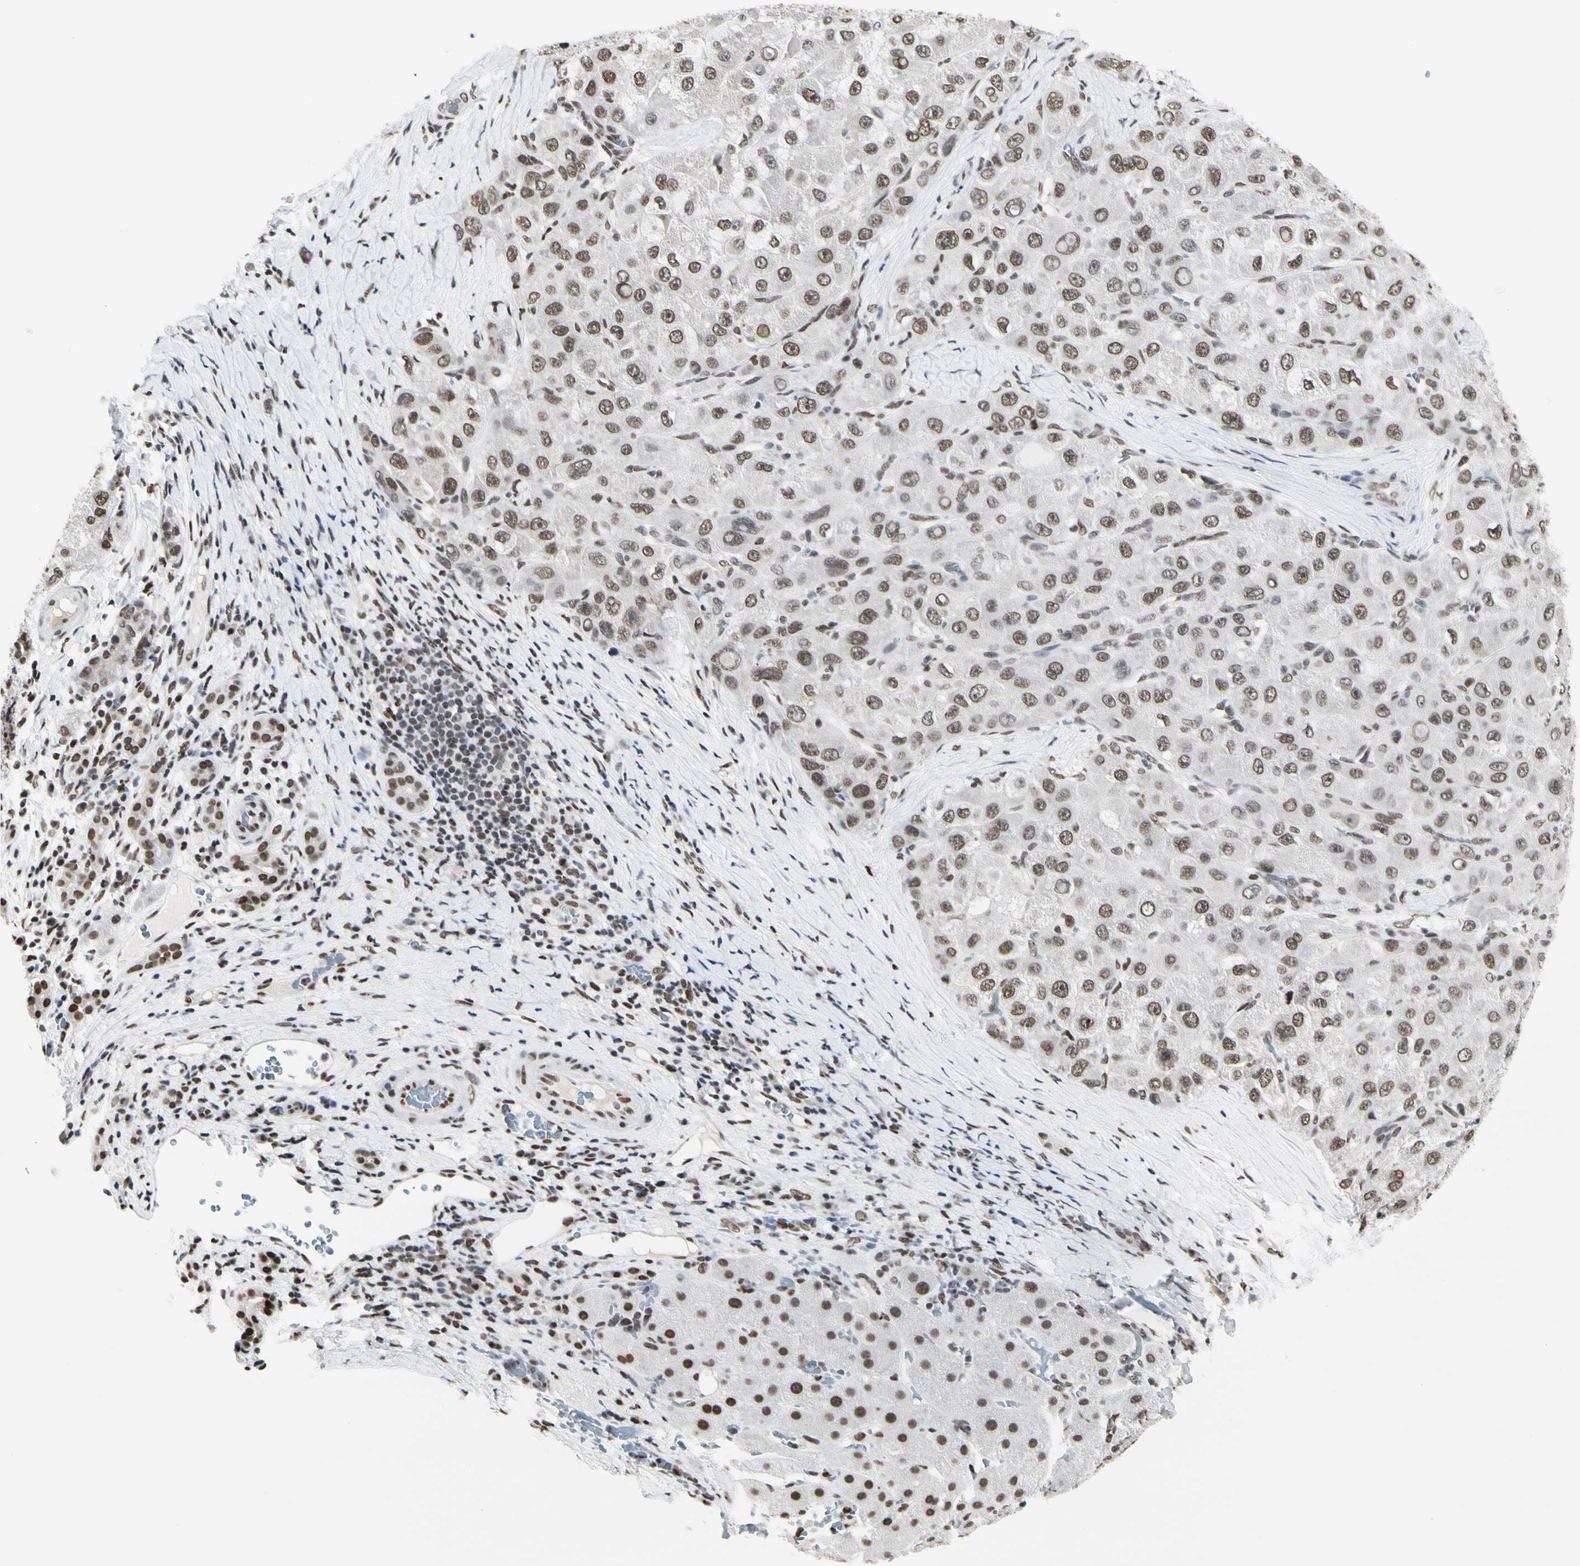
{"staining": {"intensity": "moderate", "quantity": ">75%", "location": "nuclear"}, "tissue": "liver cancer", "cell_type": "Tumor cells", "image_type": "cancer", "snomed": [{"axis": "morphology", "description": "Carcinoma, Hepatocellular, NOS"}, {"axis": "topography", "description": "Liver"}], "caption": "Tumor cells reveal moderate nuclear staining in approximately >75% of cells in liver cancer (hepatocellular carcinoma). The protein is shown in brown color, while the nuclei are stained blue.", "gene": "PRMT3", "patient": {"sex": "male", "age": 80}}